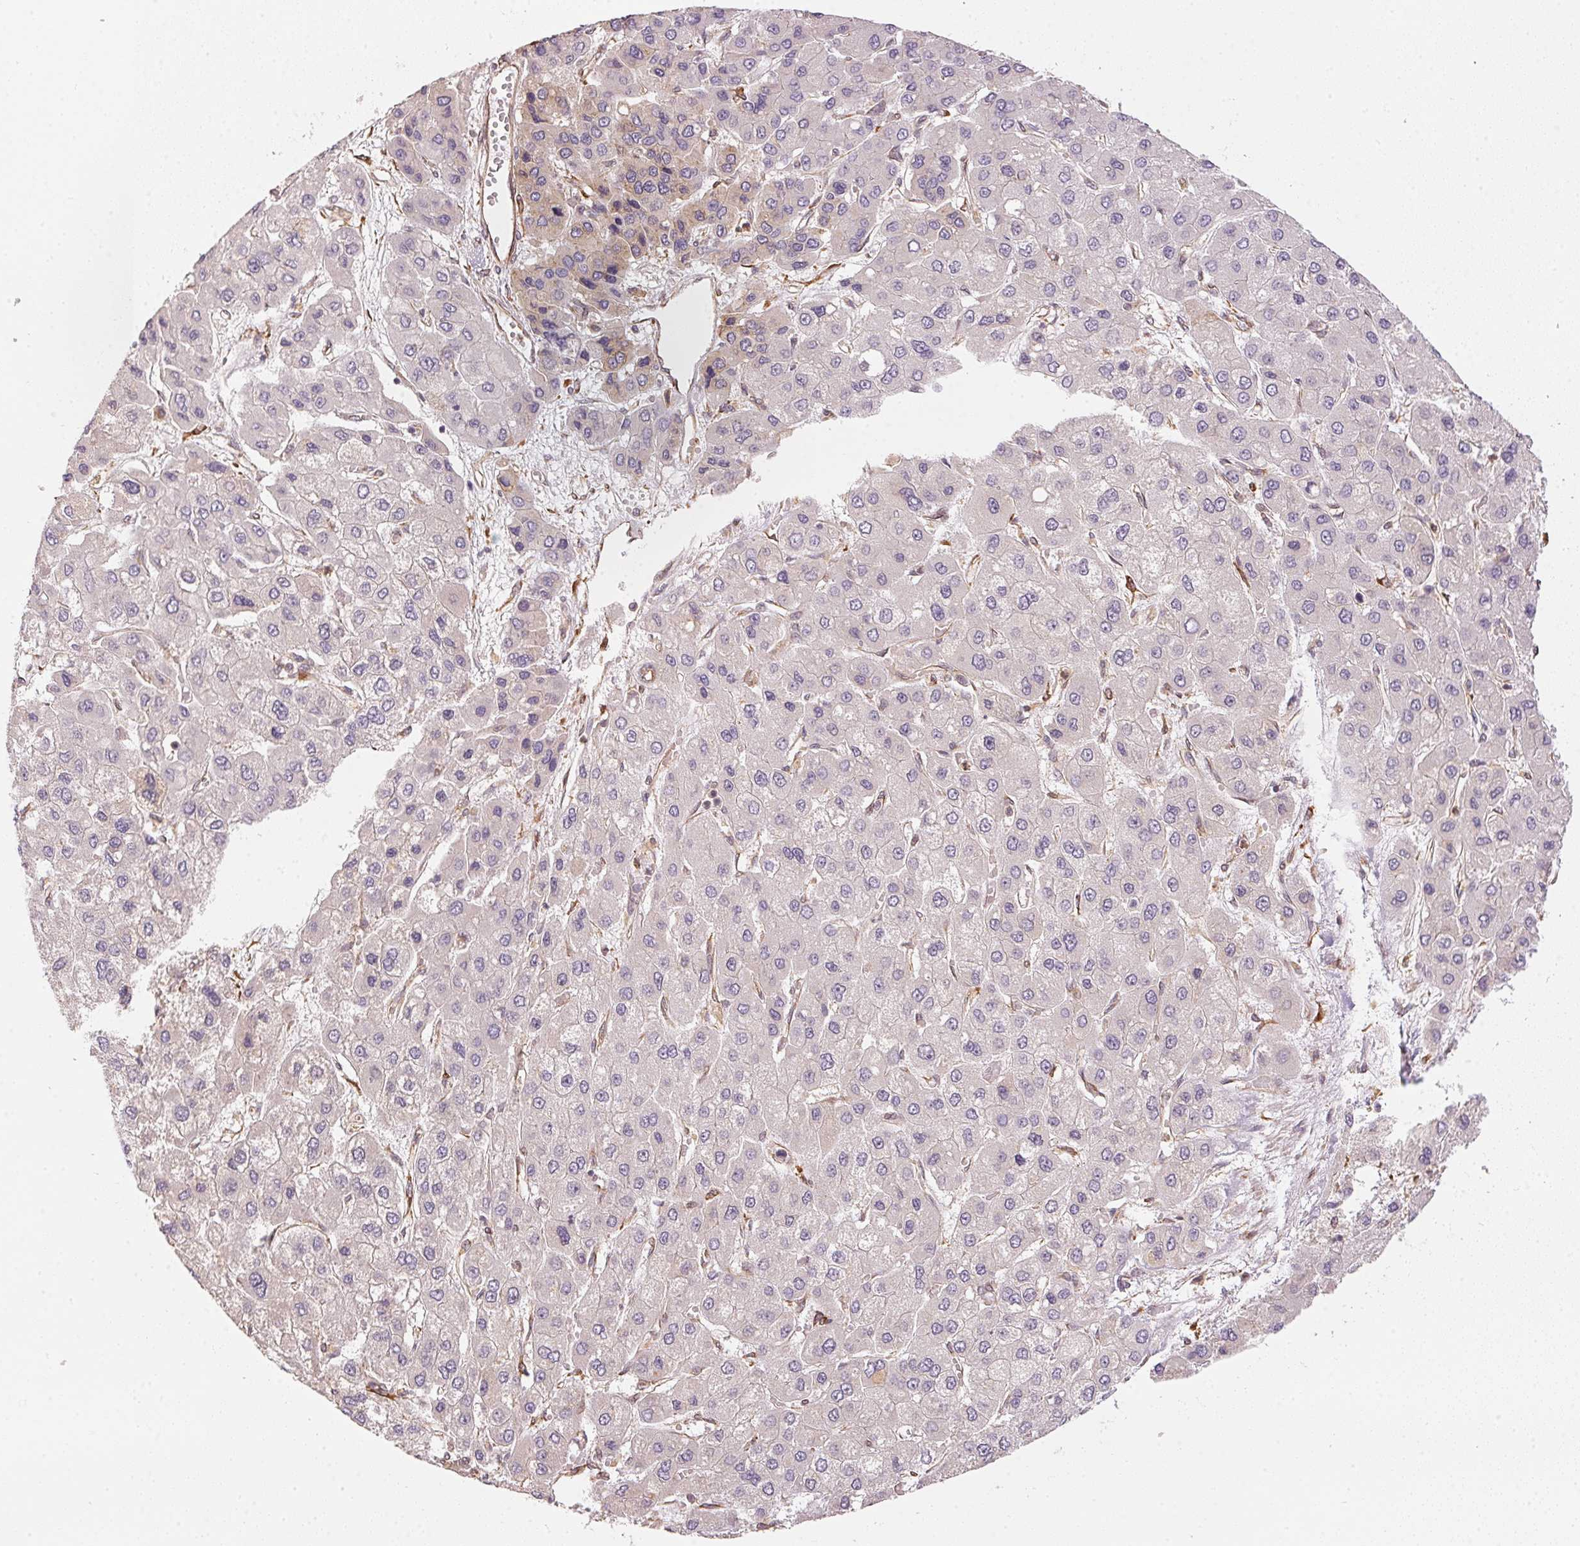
{"staining": {"intensity": "negative", "quantity": "none", "location": "none"}, "tissue": "liver cancer", "cell_type": "Tumor cells", "image_type": "cancer", "snomed": [{"axis": "morphology", "description": "Carcinoma, Hepatocellular, NOS"}, {"axis": "topography", "description": "Liver"}], "caption": "IHC image of human liver cancer (hepatocellular carcinoma) stained for a protein (brown), which shows no expression in tumor cells.", "gene": "STRN4", "patient": {"sex": "female", "age": 41}}